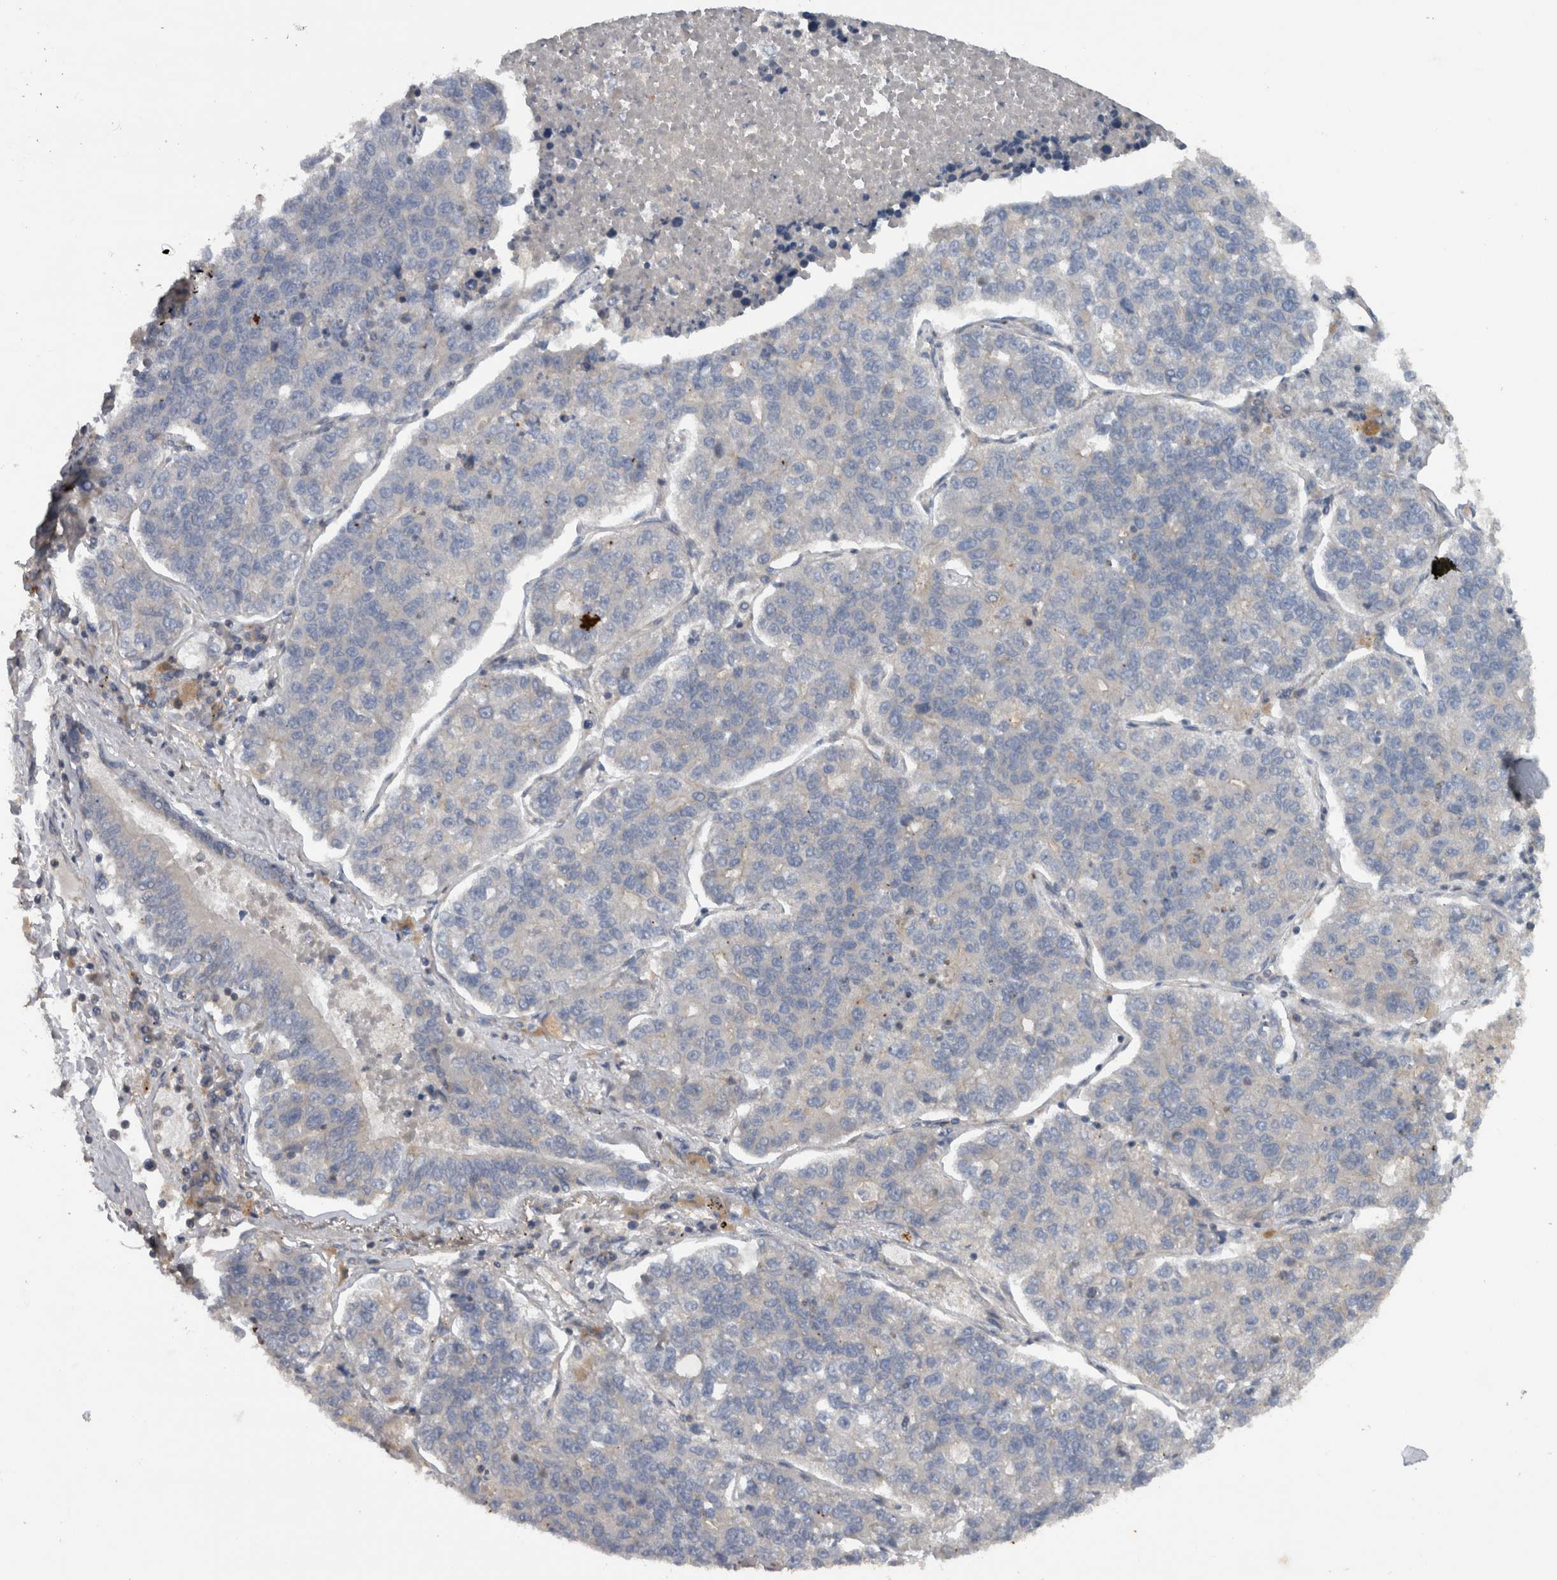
{"staining": {"intensity": "negative", "quantity": "none", "location": "none"}, "tissue": "lung cancer", "cell_type": "Tumor cells", "image_type": "cancer", "snomed": [{"axis": "morphology", "description": "Adenocarcinoma, NOS"}, {"axis": "topography", "description": "Lung"}], "caption": "Tumor cells show no significant staining in lung adenocarcinoma.", "gene": "SCARA5", "patient": {"sex": "male", "age": 49}}